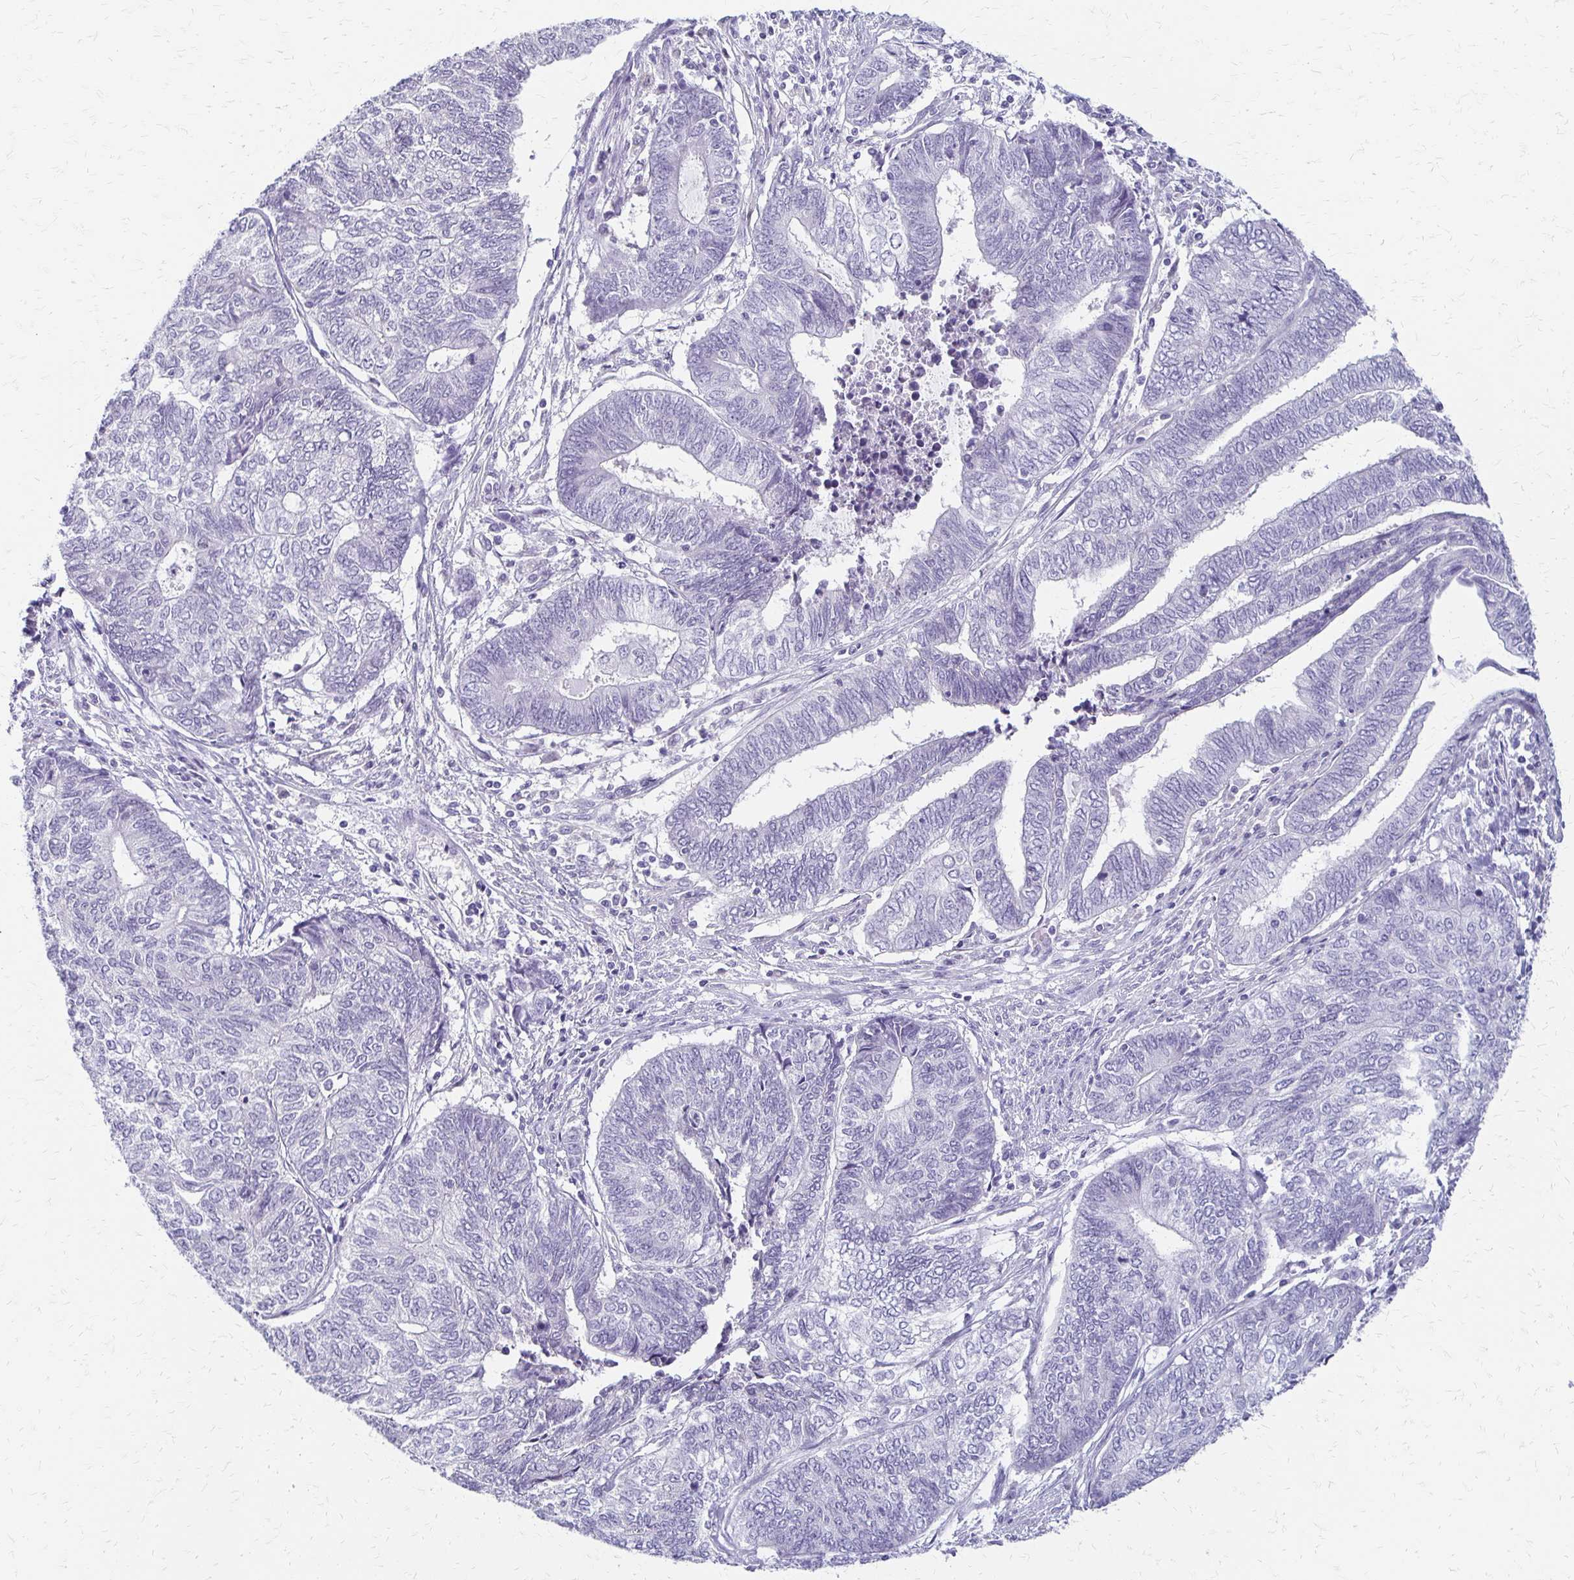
{"staining": {"intensity": "negative", "quantity": "none", "location": "none"}, "tissue": "endometrial cancer", "cell_type": "Tumor cells", "image_type": "cancer", "snomed": [{"axis": "morphology", "description": "Adenocarcinoma, NOS"}, {"axis": "topography", "description": "Uterus"}, {"axis": "topography", "description": "Endometrium"}], "caption": "This is a image of immunohistochemistry staining of endometrial cancer, which shows no positivity in tumor cells. (IHC, brightfield microscopy, high magnification).", "gene": "IVL", "patient": {"sex": "female", "age": 70}}